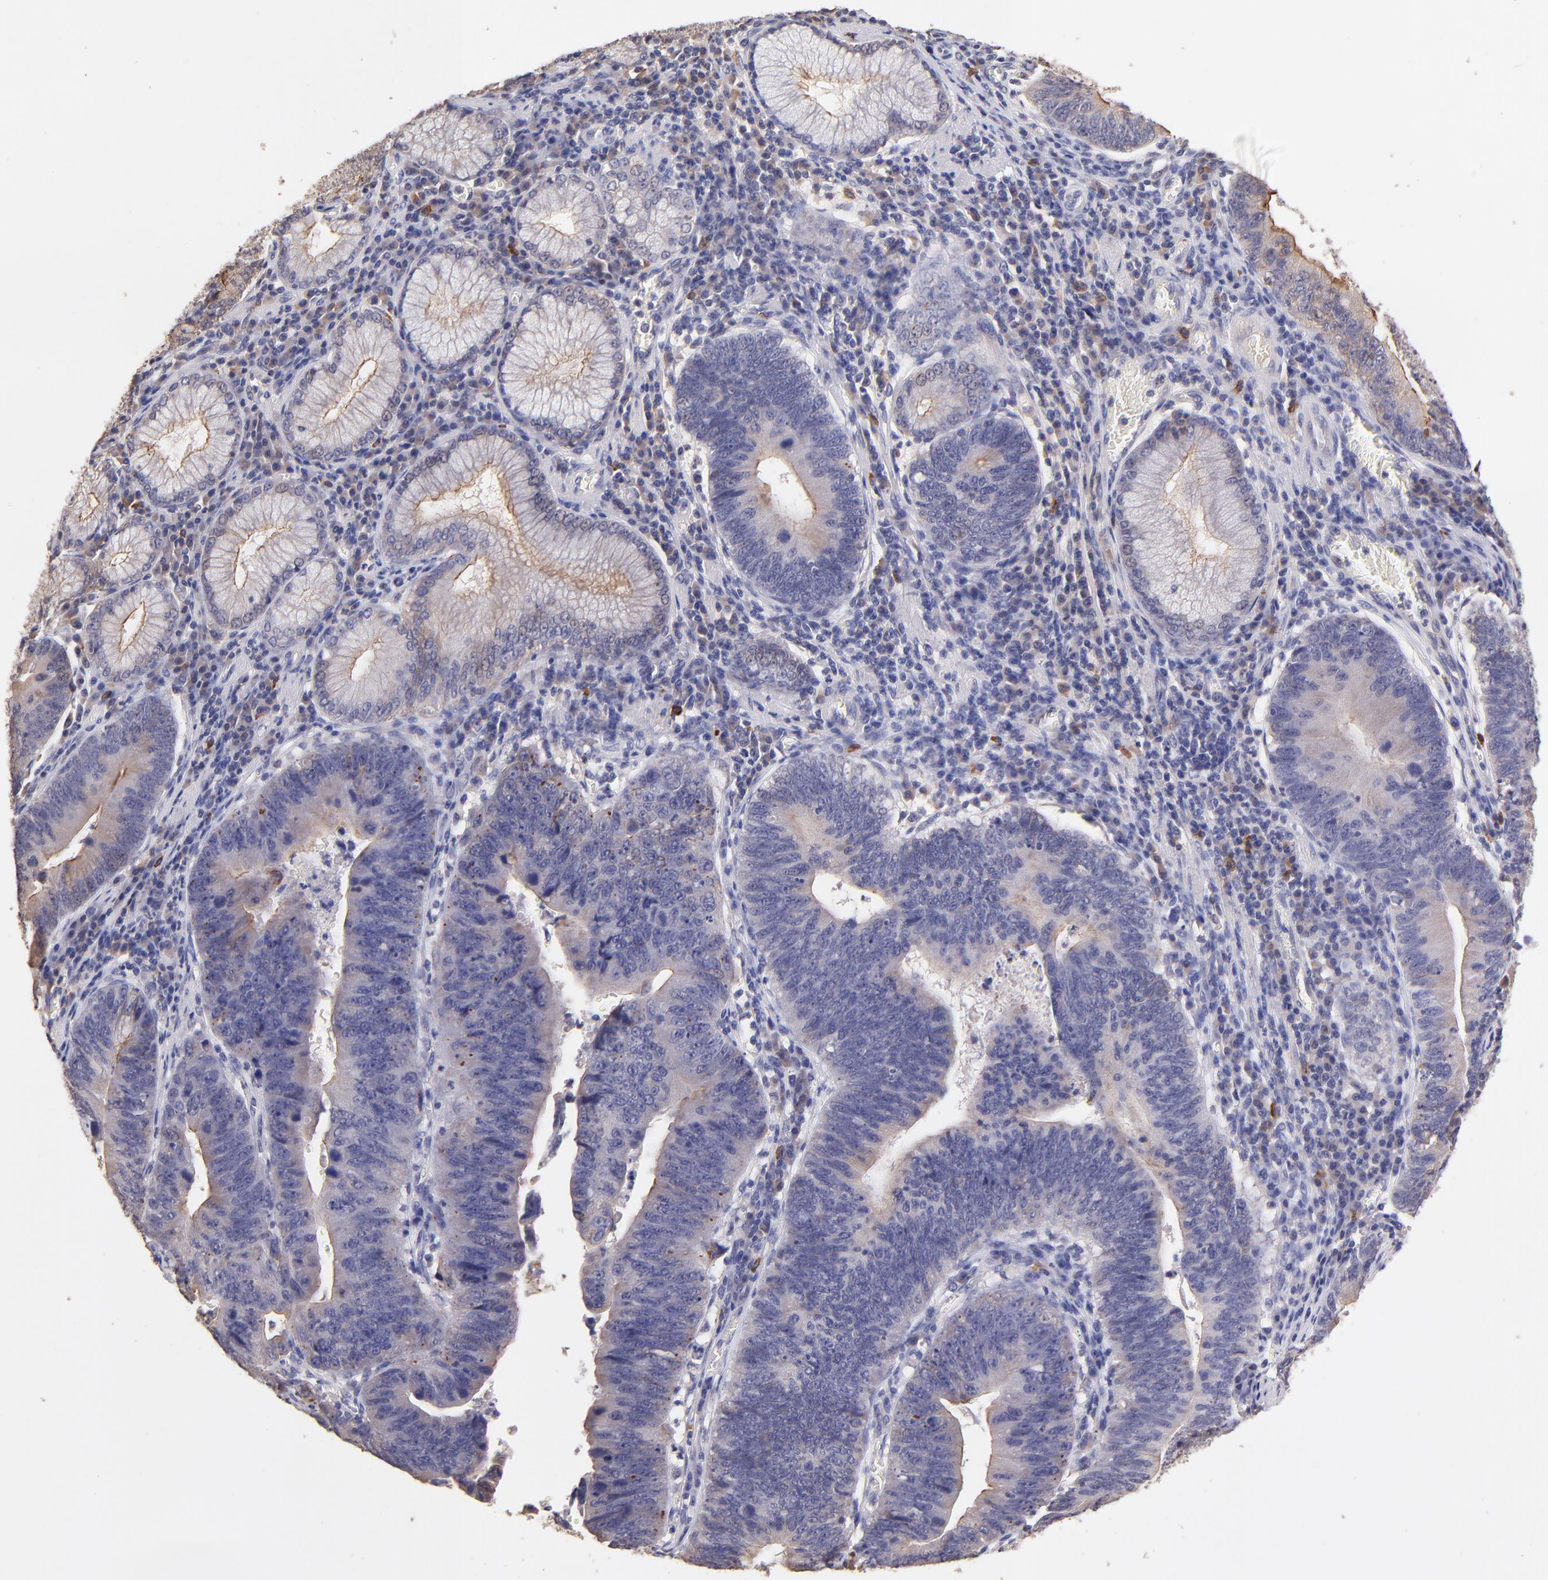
{"staining": {"intensity": "weak", "quantity": "<25%", "location": "cytoplasmic/membranous"}, "tissue": "stomach cancer", "cell_type": "Tumor cells", "image_type": "cancer", "snomed": [{"axis": "morphology", "description": "Adenocarcinoma, NOS"}, {"axis": "topography", "description": "Stomach"}], "caption": "There is no significant expression in tumor cells of stomach cancer (adenocarcinoma).", "gene": "RNASEL", "patient": {"sex": "male", "age": 59}}